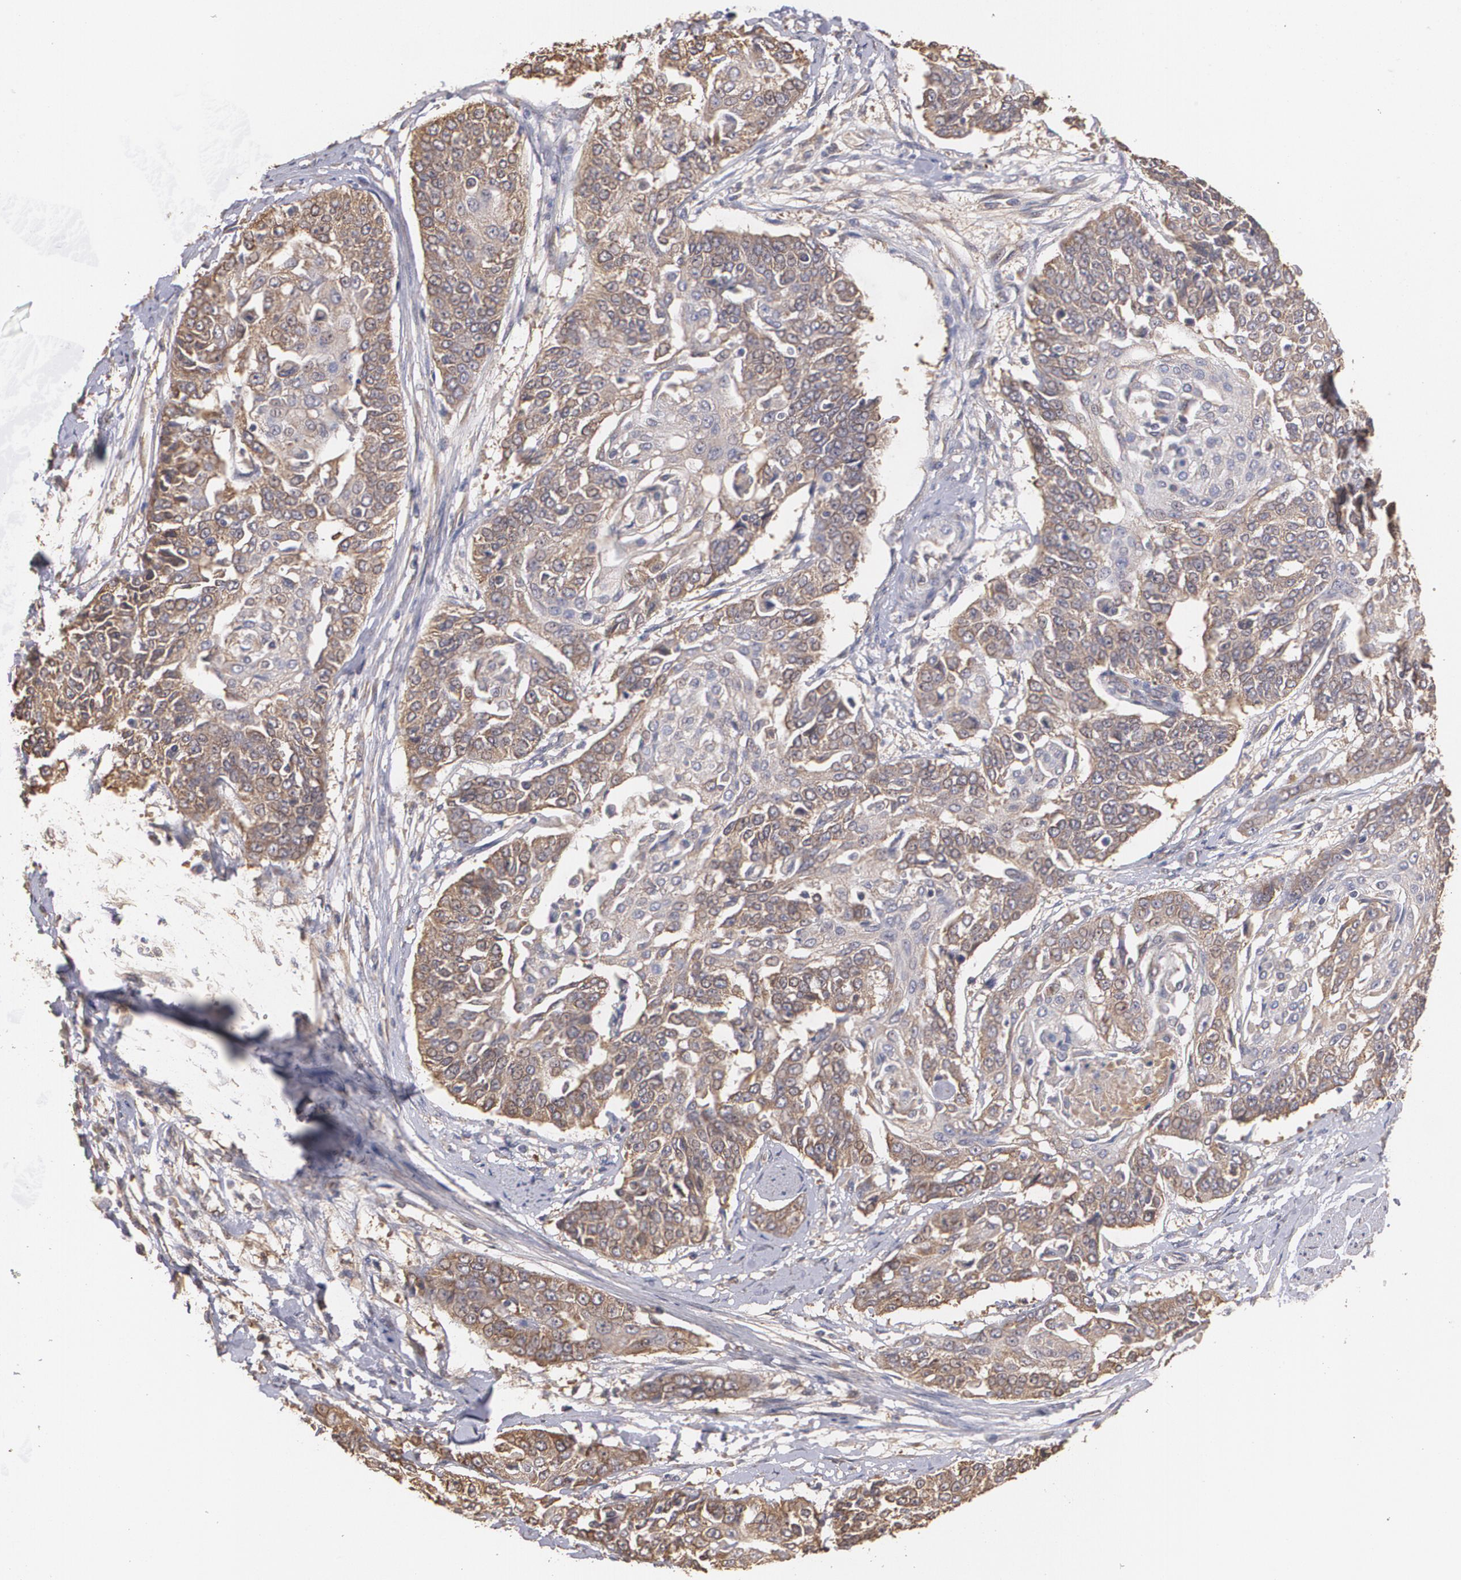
{"staining": {"intensity": "weak", "quantity": ">75%", "location": "cytoplasmic/membranous"}, "tissue": "cervical cancer", "cell_type": "Tumor cells", "image_type": "cancer", "snomed": [{"axis": "morphology", "description": "Squamous cell carcinoma, NOS"}, {"axis": "topography", "description": "Cervix"}], "caption": "There is low levels of weak cytoplasmic/membranous positivity in tumor cells of cervical cancer, as demonstrated by immunohistochemical staining (brown color).", "gene": "PON1", "patient": {"sex": "female", "age": 64}}